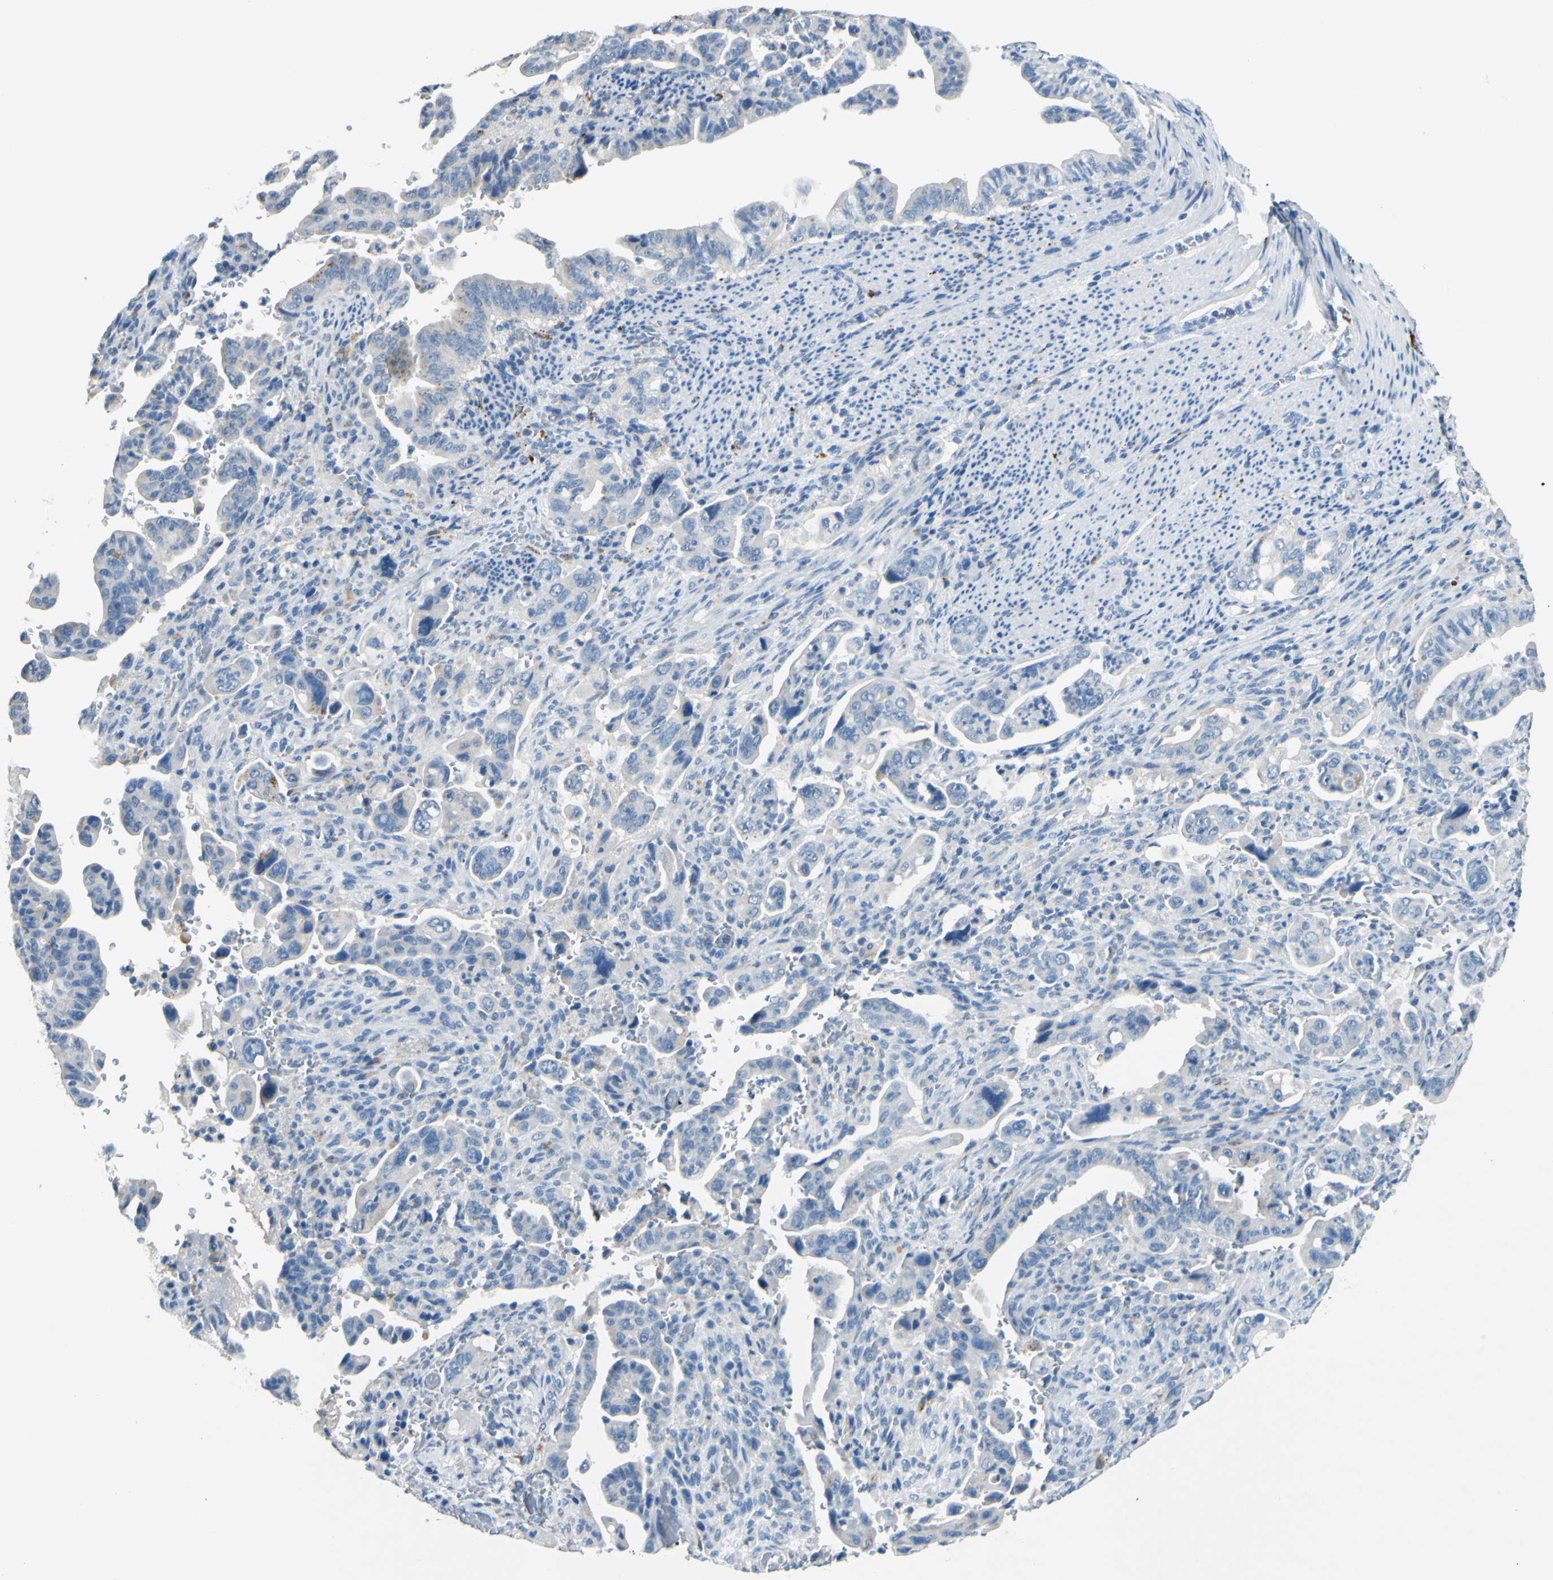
{"staining": {"intensity": "negative", "quantity": "none", "location": "none"}, "tissue": "pancreatic cancer", "cell_type": "Tumor cells", "image_type": "cancer", "snomed": [{"axis": "morphology", "description": "Adenocarcinoma, NOS"}, {"axis": "topography", "description": "Pancreas"}], "caption": "An immunohistochemistry (IHC) histopathology image of pancreatic cancer is shown. There is no staining in tumor cells of pancreatic cancer.", "gene": "CDH10", "patient": {"sex": "male", "age": 70}}